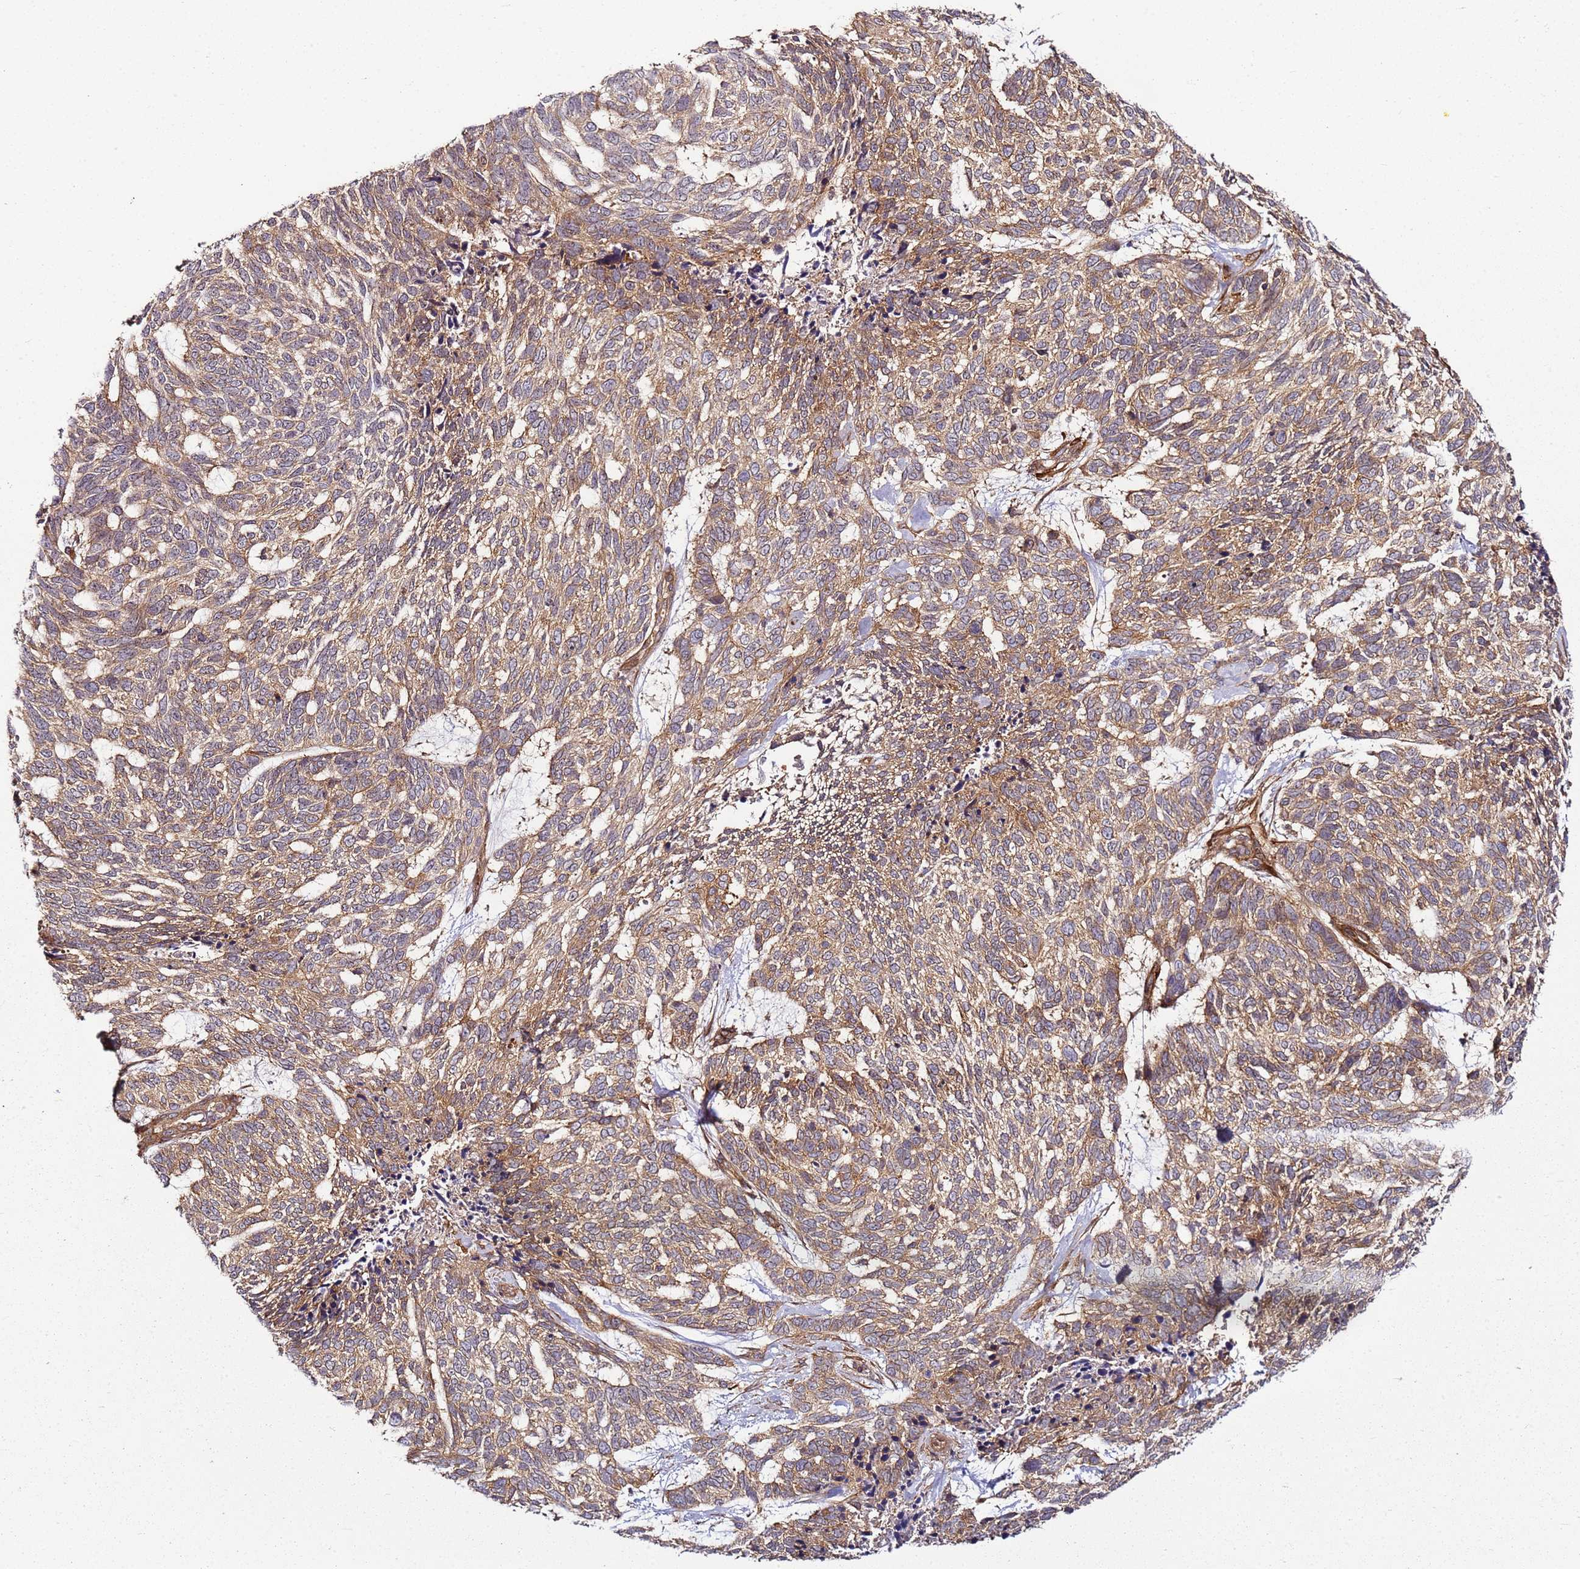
{"staining": {"intensity": "moderate", "quantity": ">75%", "location": "cytoplasmic/membranous"}, "tissue": "skin cancer", "cell_type": "Tumor cells", "image_type": "cancer", "snomed": [{"axis": "morphology", "description": "Basal cell carcinoma"}, {"axis": "topography", "description": "Skin"}], "caption": "Skin cancer tissue reveals moderate cytoplasmic/membranous staining in approximately >75% of tumor cells, visualized by immunohistochemistry. (DAB = brown stain, brightfield microscopy at high magnification).", "gene": "CCNYL1", "patient": {"sex": "female", "age": 65}}